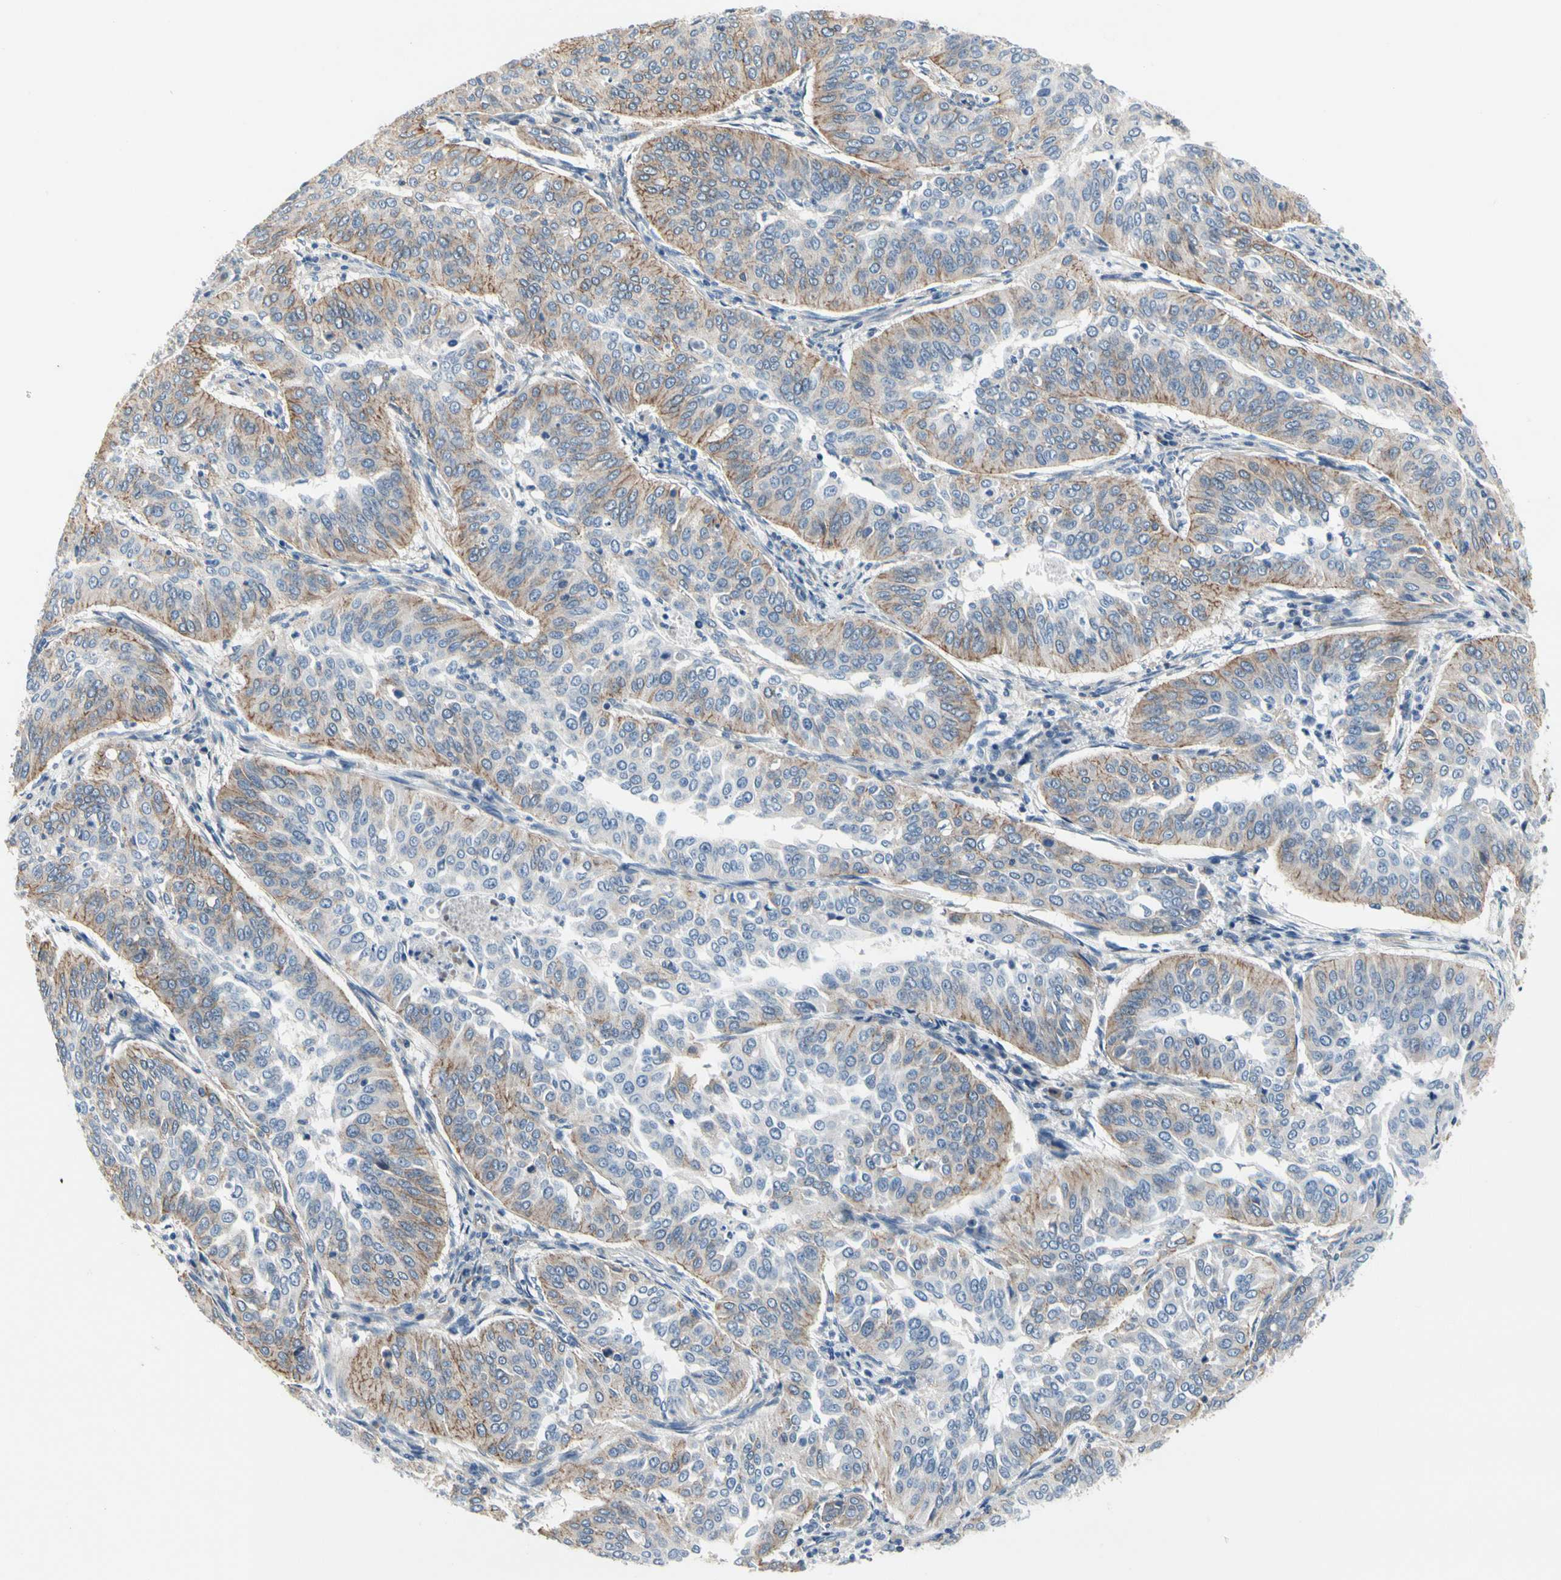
{"staining": {"intensity": "weak", "quantity": "25%-75%", "location": "cytoplasmic/membranous"}, "tissue": "cervical cancer", "cell_type": "Tumor cells", "image_type": "cancer", "snomed": [{"axis": "morphology", "description": "Normal tissue, NOS"}, {"axis": "morphology", "description": "Squamous cell carcinoma, NOS"}, {"axis": "topography", "description": "Cervix"}], "caption": "Immunohistochemistry micrograph of neoplastic tissue: cervical cancer stained using immunohistochemistry shows low levels of weak protein expression localized specifically in the cytoplasmic/membranous of tumor cells, appearing as a cytoplasmic/membranous brown color.", "gene": "LGR6", "patient": {"sex": "female", "age": 39}}